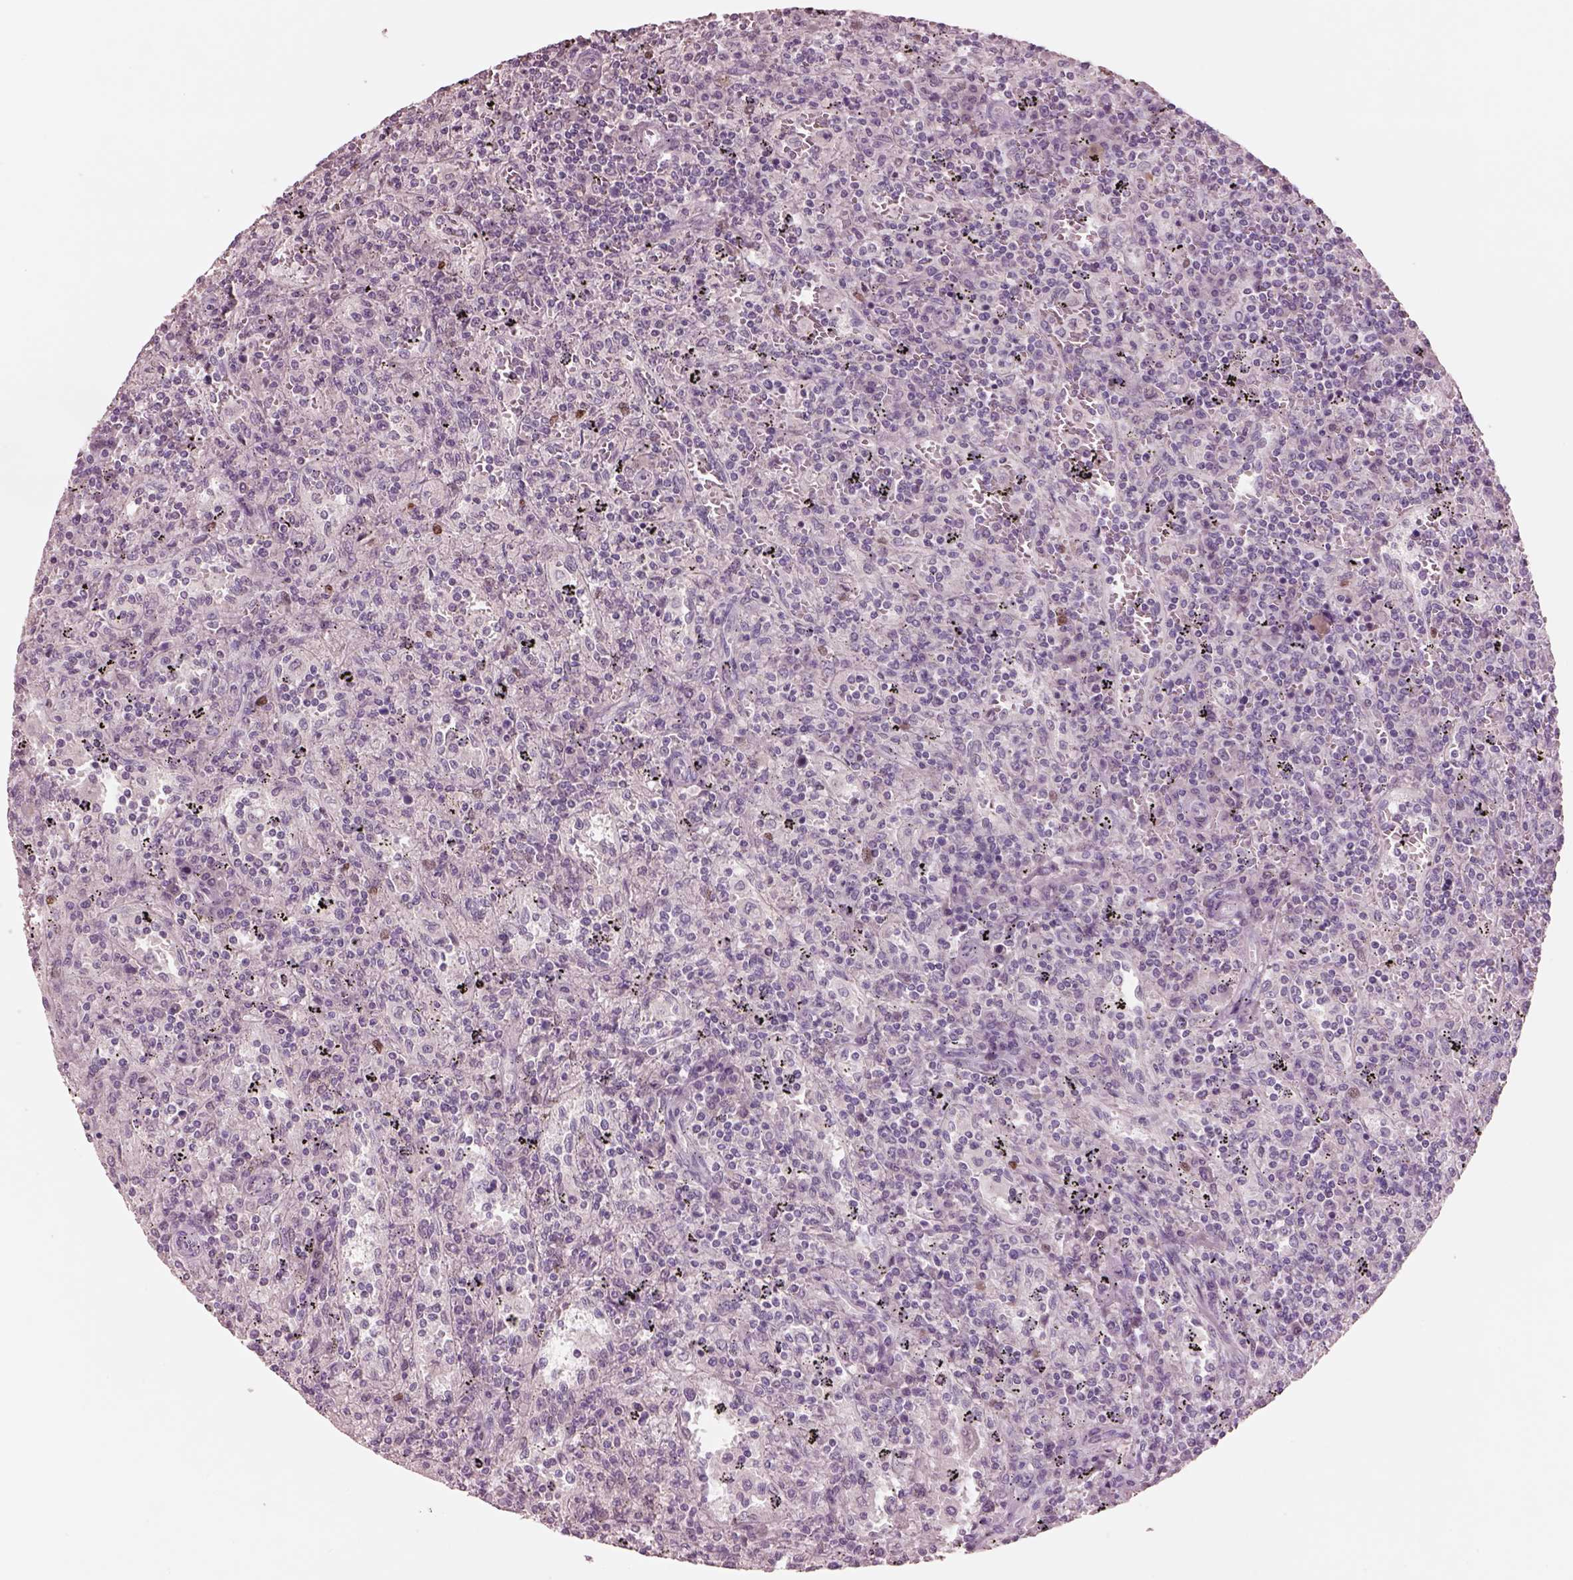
{"staining": {"intensity": "negative", "quantity": "none", "location": "none"}, "tissue": "lymphoma", "cell_type": "Tumor cells", "image_type": "cancer", "snomed": [{"axis": "morphology", "description": "Malignant lymphoma, non-Hodgkin's type, Low grade"}, {"axis": "topography", "description": "Spleen"}], "caption": "IHC of human lymphoma reveals no staining in tumor cells. Nuclei are stained in blue.", "gene": "SOX9", "patient": {"sex": "male", "age": 62}}